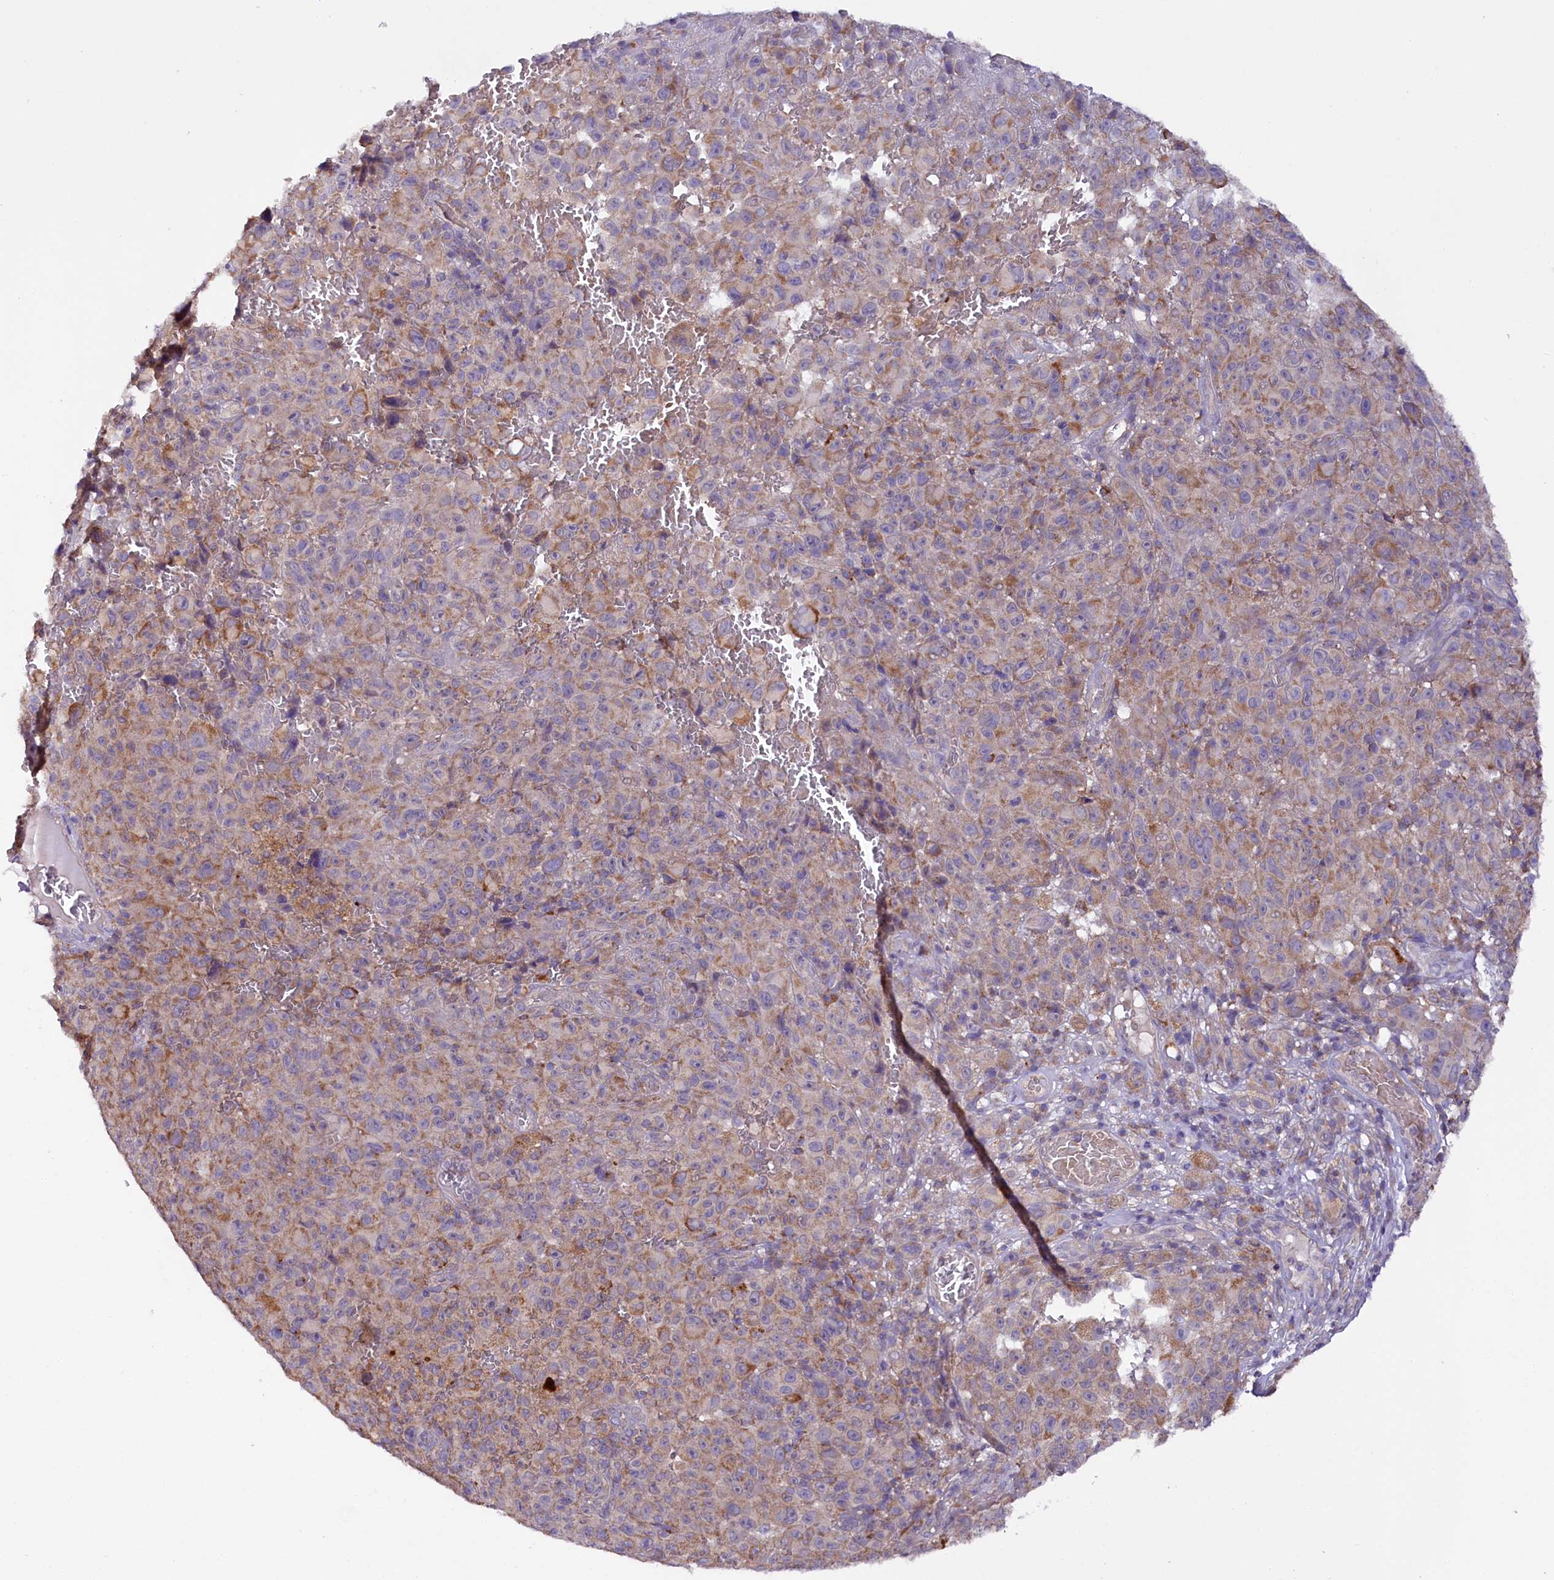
{"staining": {"intensity": "weak", "quantity": "25%-75%", "location": "cytoplasmic/membranous"}, "tissue": "melanoma", "cell_type": "Tumor cells", "image_type": "cancer", "snomed": [{"axis": "morphology", "description": "Malignant melanoma, NOS"}, {"axis": "topography", "description": "Skin"}], "caption": "Malignant melanoma stained for a protein (brown) displays weak cytoplasmic/membranous positive positivity in approximately 25%-75% of tumor cells.", "gene": "ZNF45", "patient": {"sex": "female", "age": 82}}